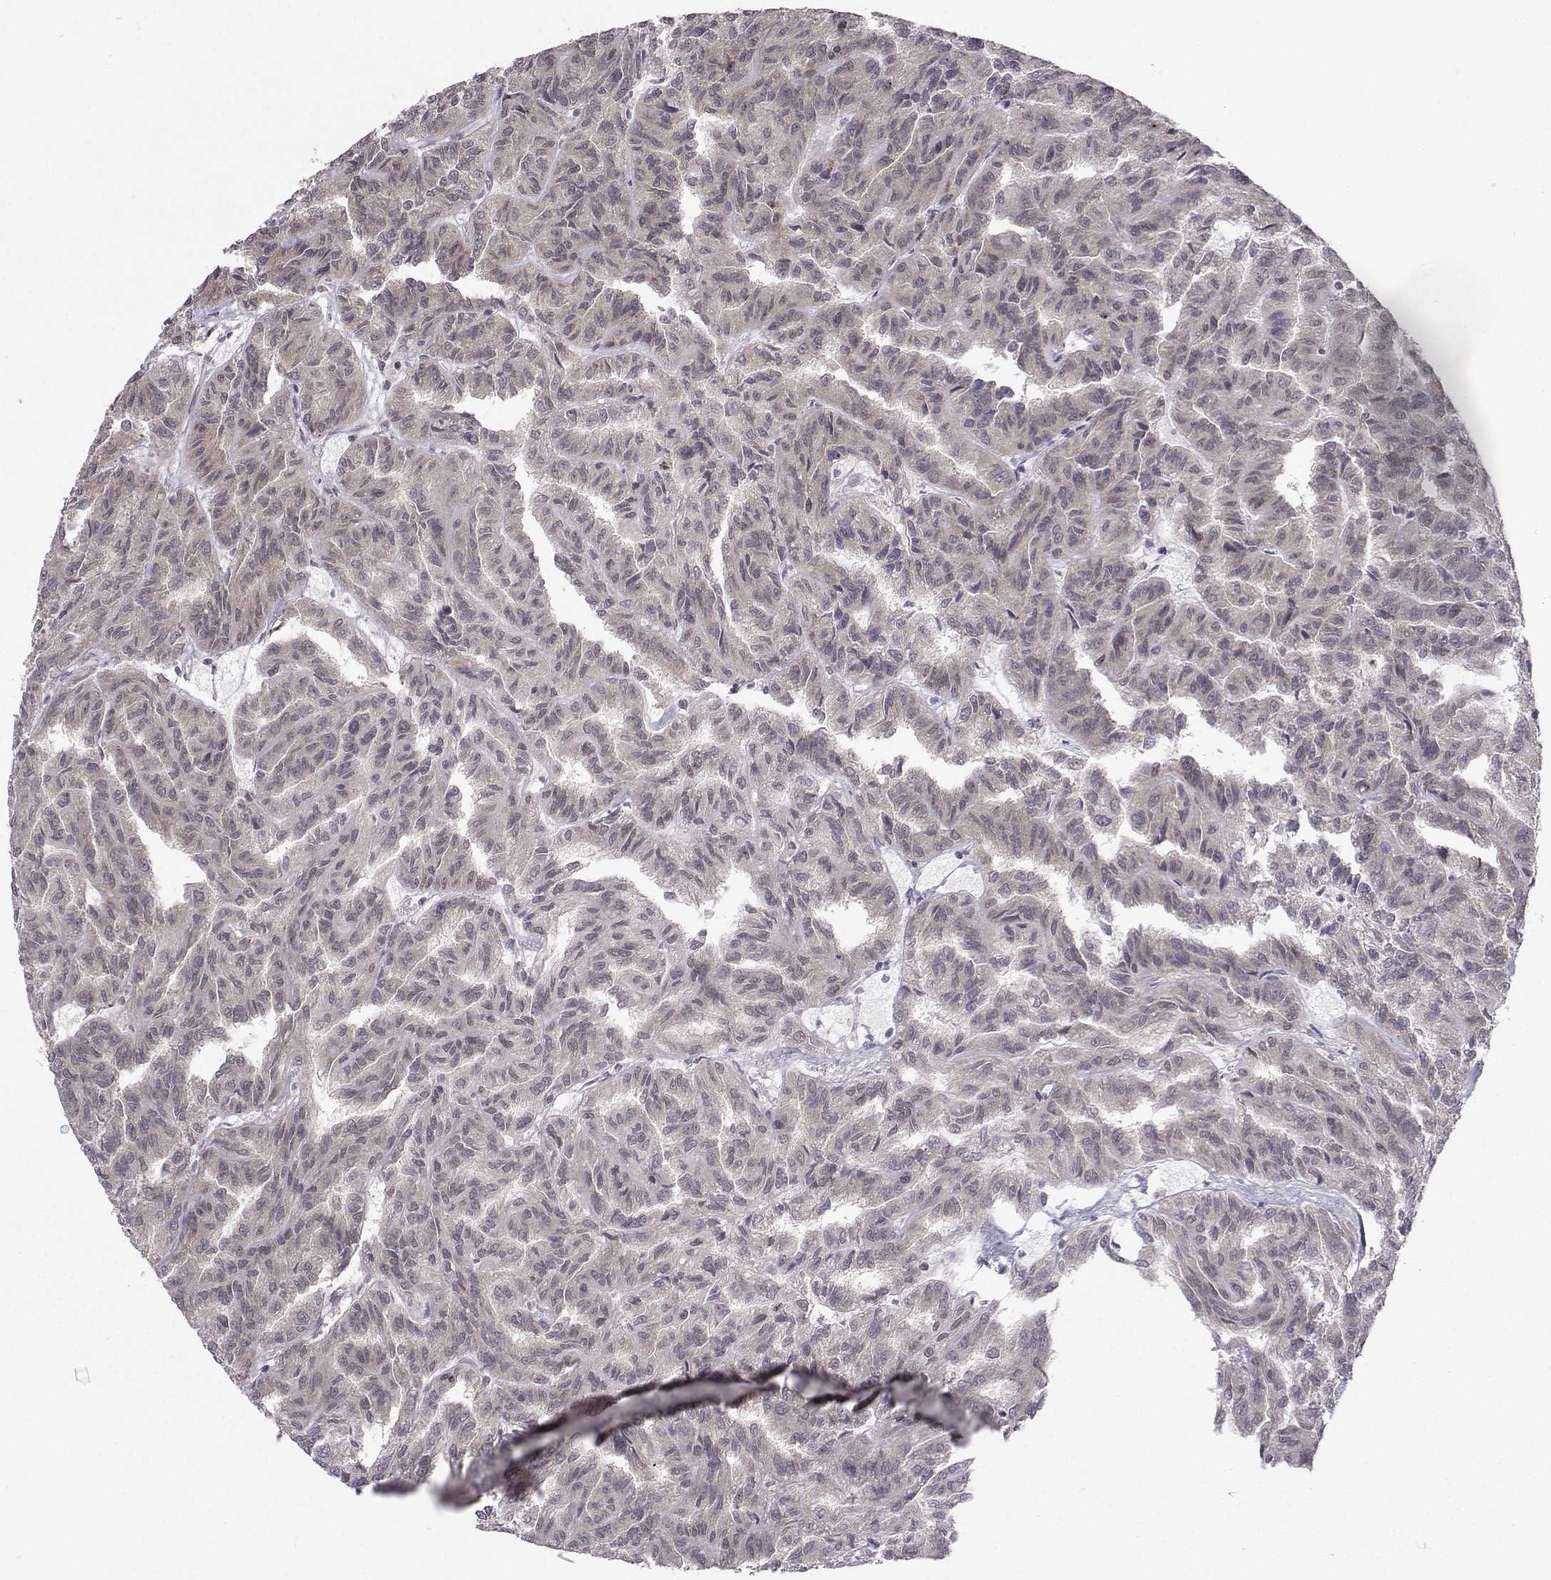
{"staining": {"intensity": "negative", "quantity": "none", "location": "none"}, "tissue": "renal cancer", "cell_type": "Tumor cells", "image_type": "cancer", "snomed": [{"axis": "morphology", "description": "Adenocarcinoma, NOS"}, {"axis": "topography", "description": "Kidney"}], "caption": "The image exhibits no significant positivity in tumor cells of adenocarcinoma (renal).", "gene": "PKN2", "patient": {"sex": "male", "age": 79}}